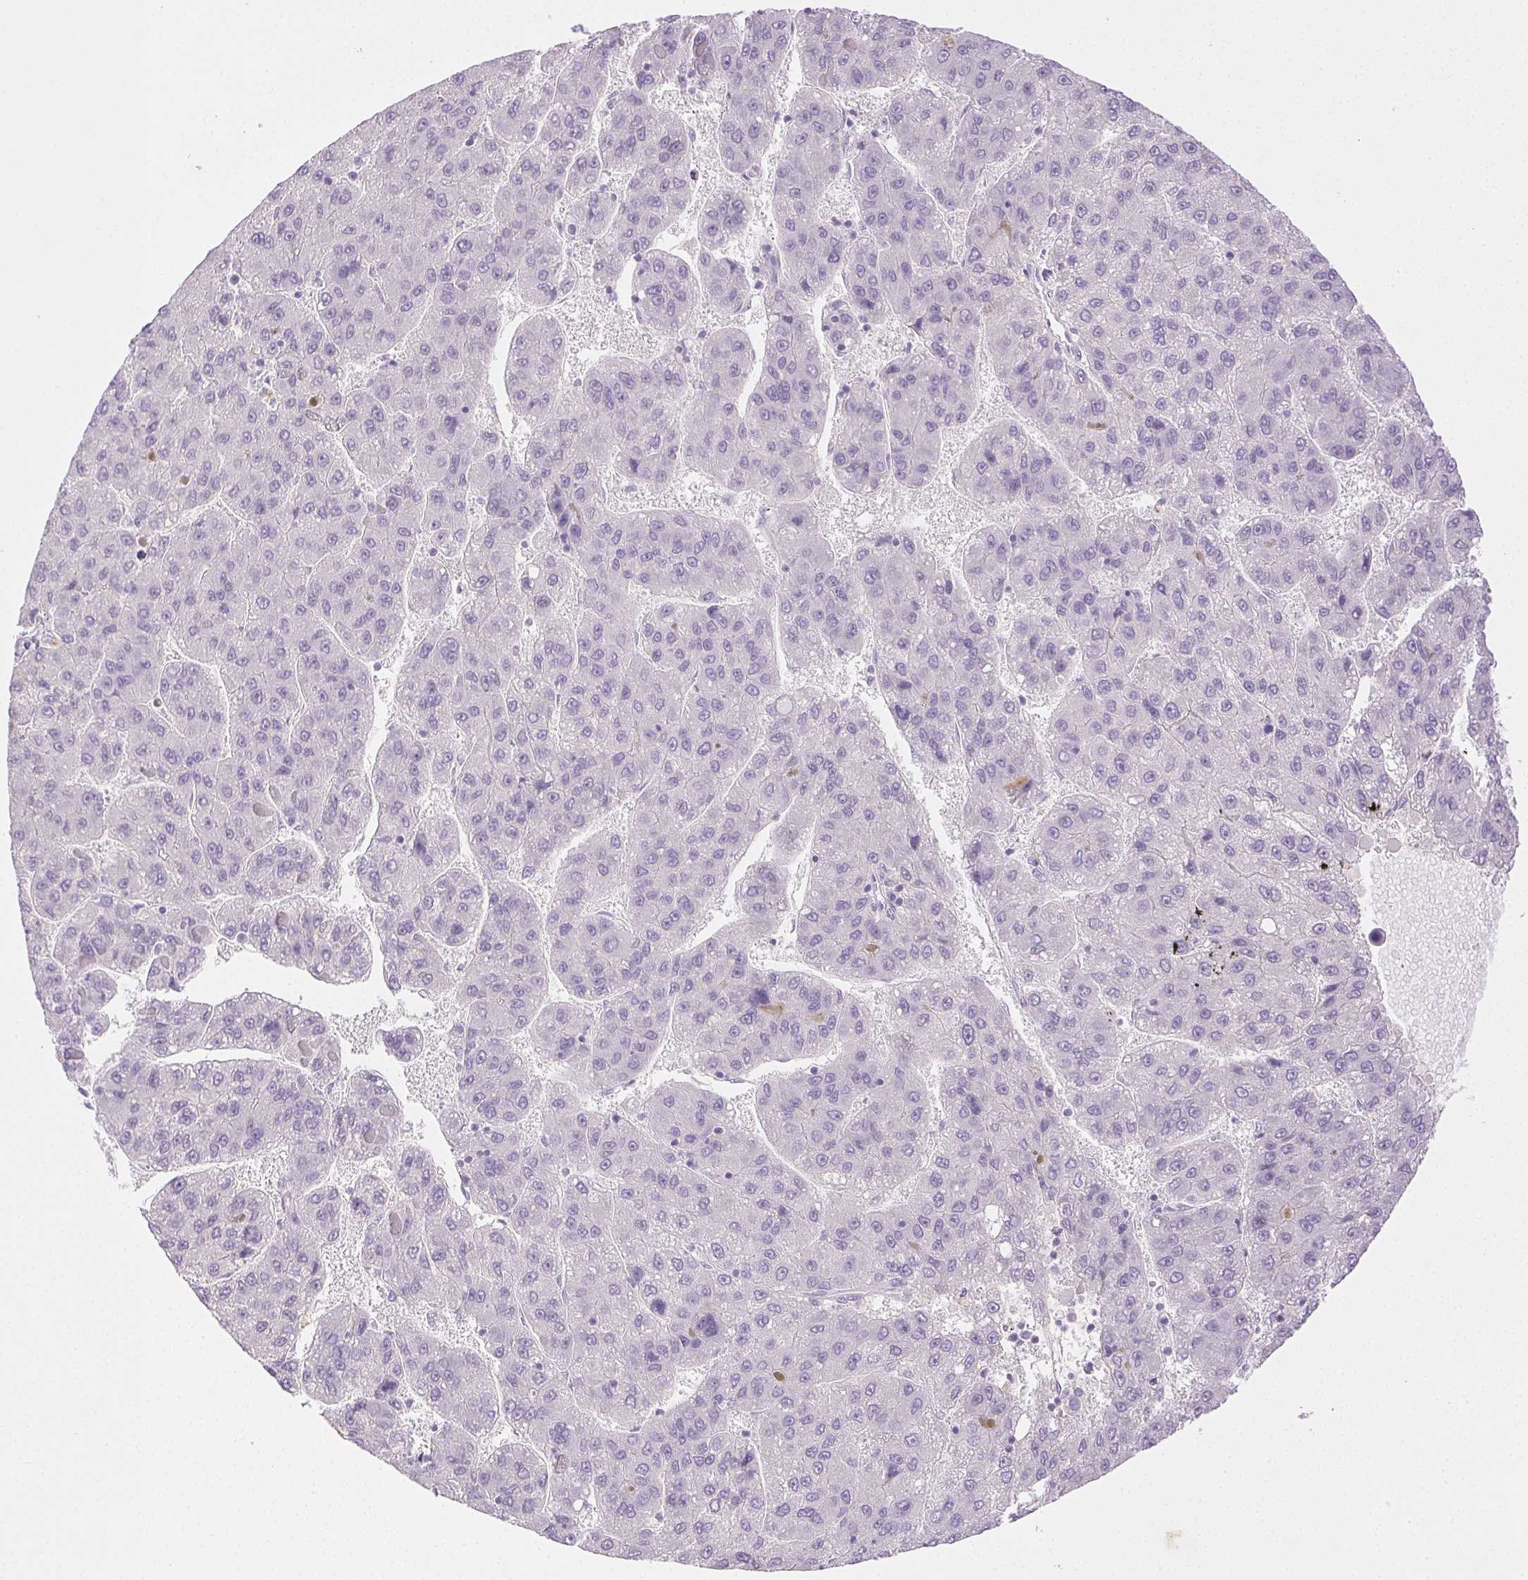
{"staining": {"intensity": "negative", "quantity": "none", "location": "none"}, "tissue": "liver cancer", "cell_type": "Tumor cells", "image_type": "cancer", "snomed": [{"axis": "morphology", "description": "Carcinoma, Hepatocellular, NOS"}, {"axis": "topography", "description": "Liver"}], "caption": "Tumor cells show no significant protein staining in hepatocellular carcinoma (liver). (Stains: DAB (3,3'-diaminobenzidine) immunohistochemistry with hematoxylin counter stain, Microscopy: brightfield microscopy at high magnification).", "gene": "EMX2", "patient": {"sex": "female", "age": 82}}